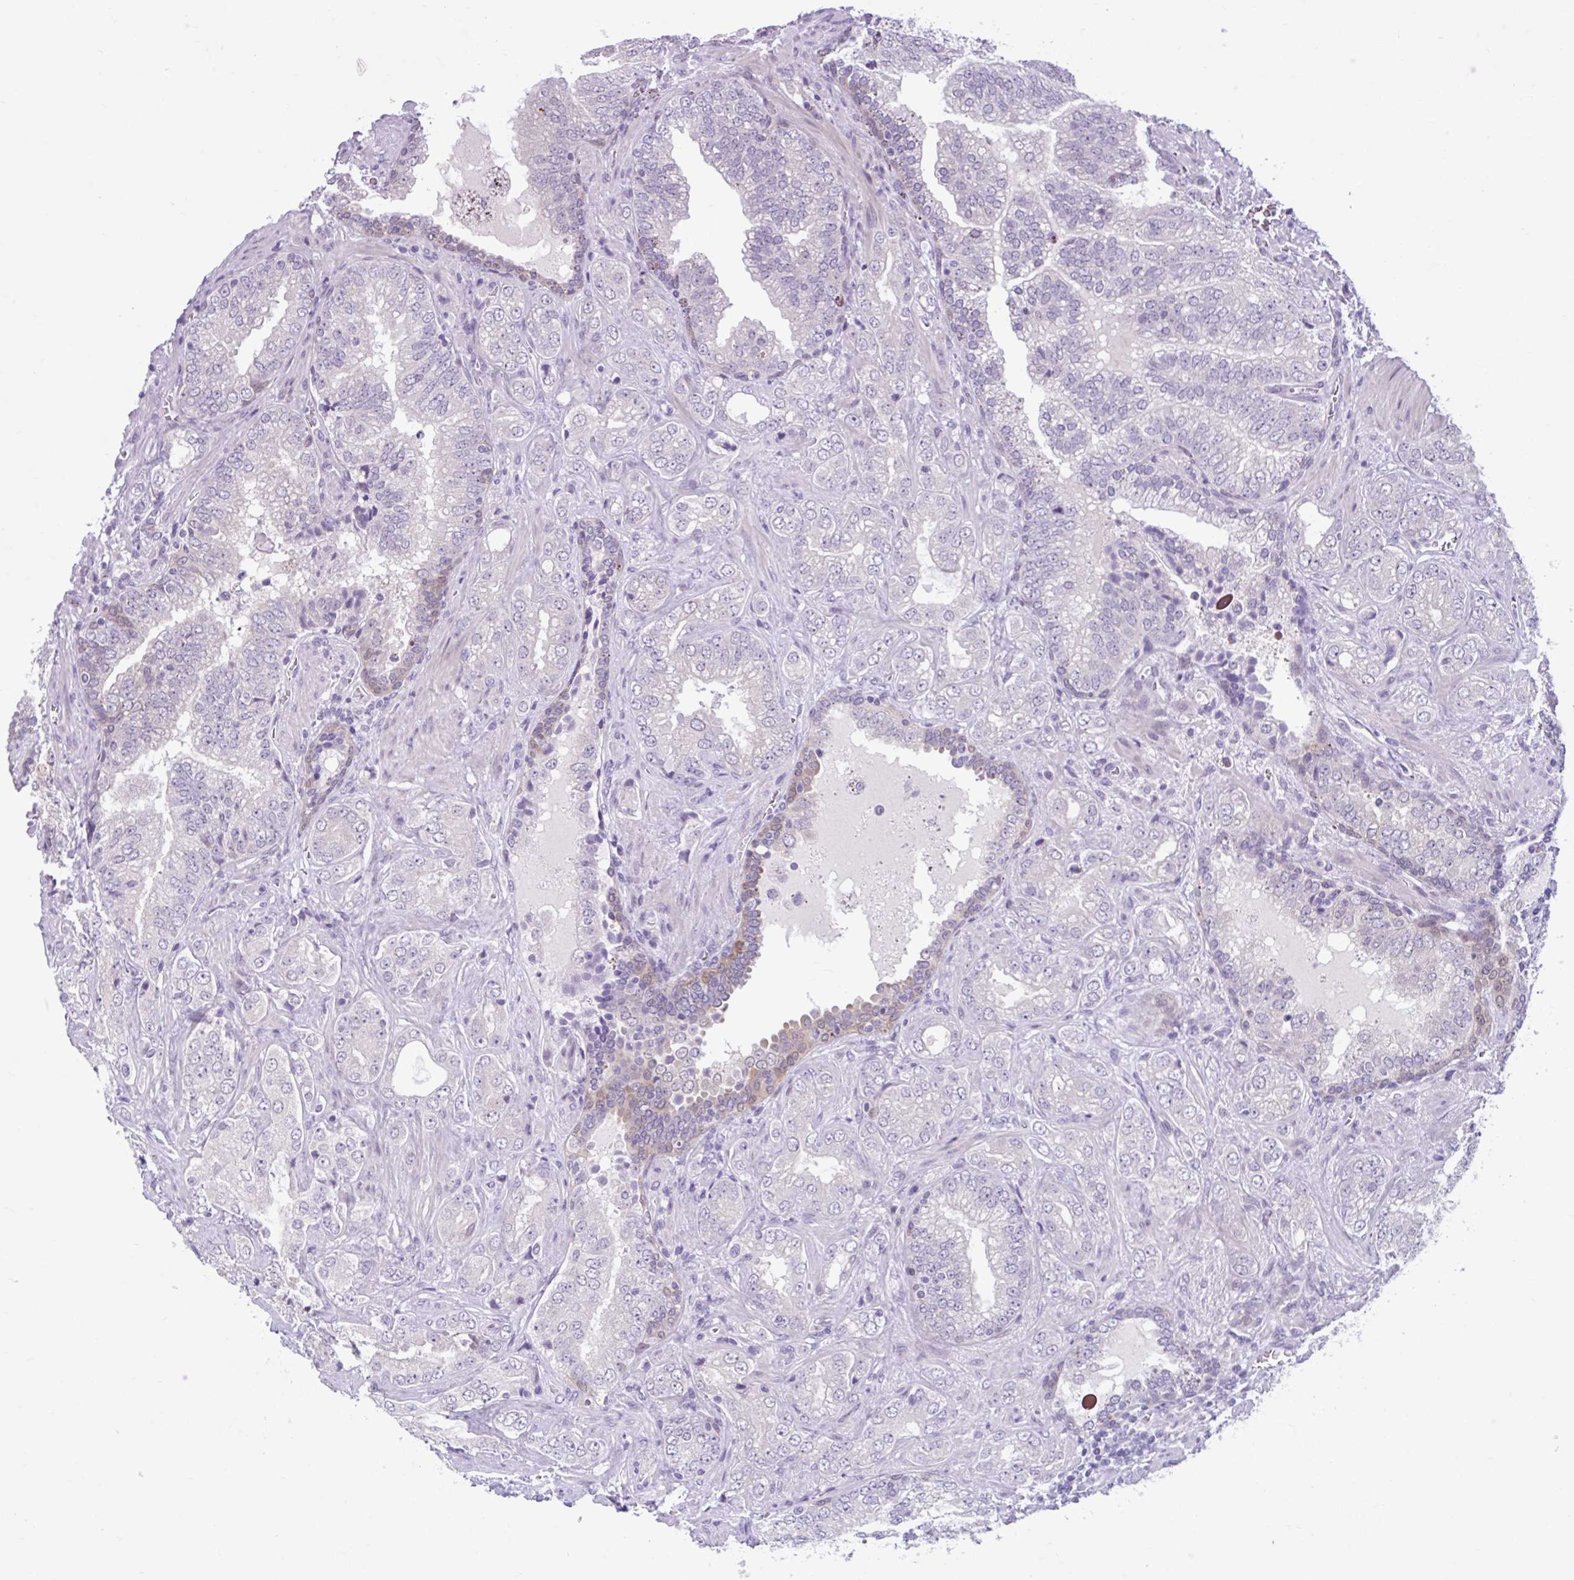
{"staining": {"intensity": "negative", "quantity": "none", "location": "none"}, "tissue": "prostate cancer", "cell_type": "Tumor cells", "image_type": "cancer", "snomed": [{"axis": "morphology", "description": "Adenocarcinoma, High grade"}, {"axis": "topography", "description": "Prostate"}], "caption": "Immunohistochemistry (IHC) histopathology image of neoplastic tissue: prostate cancer (adenocarcinoma (high-grade)) stained with DAB shows no significant protein expression in tumor cells.", "gene": "FAM153A", "patient": {"sex": "male", "age": 67}}